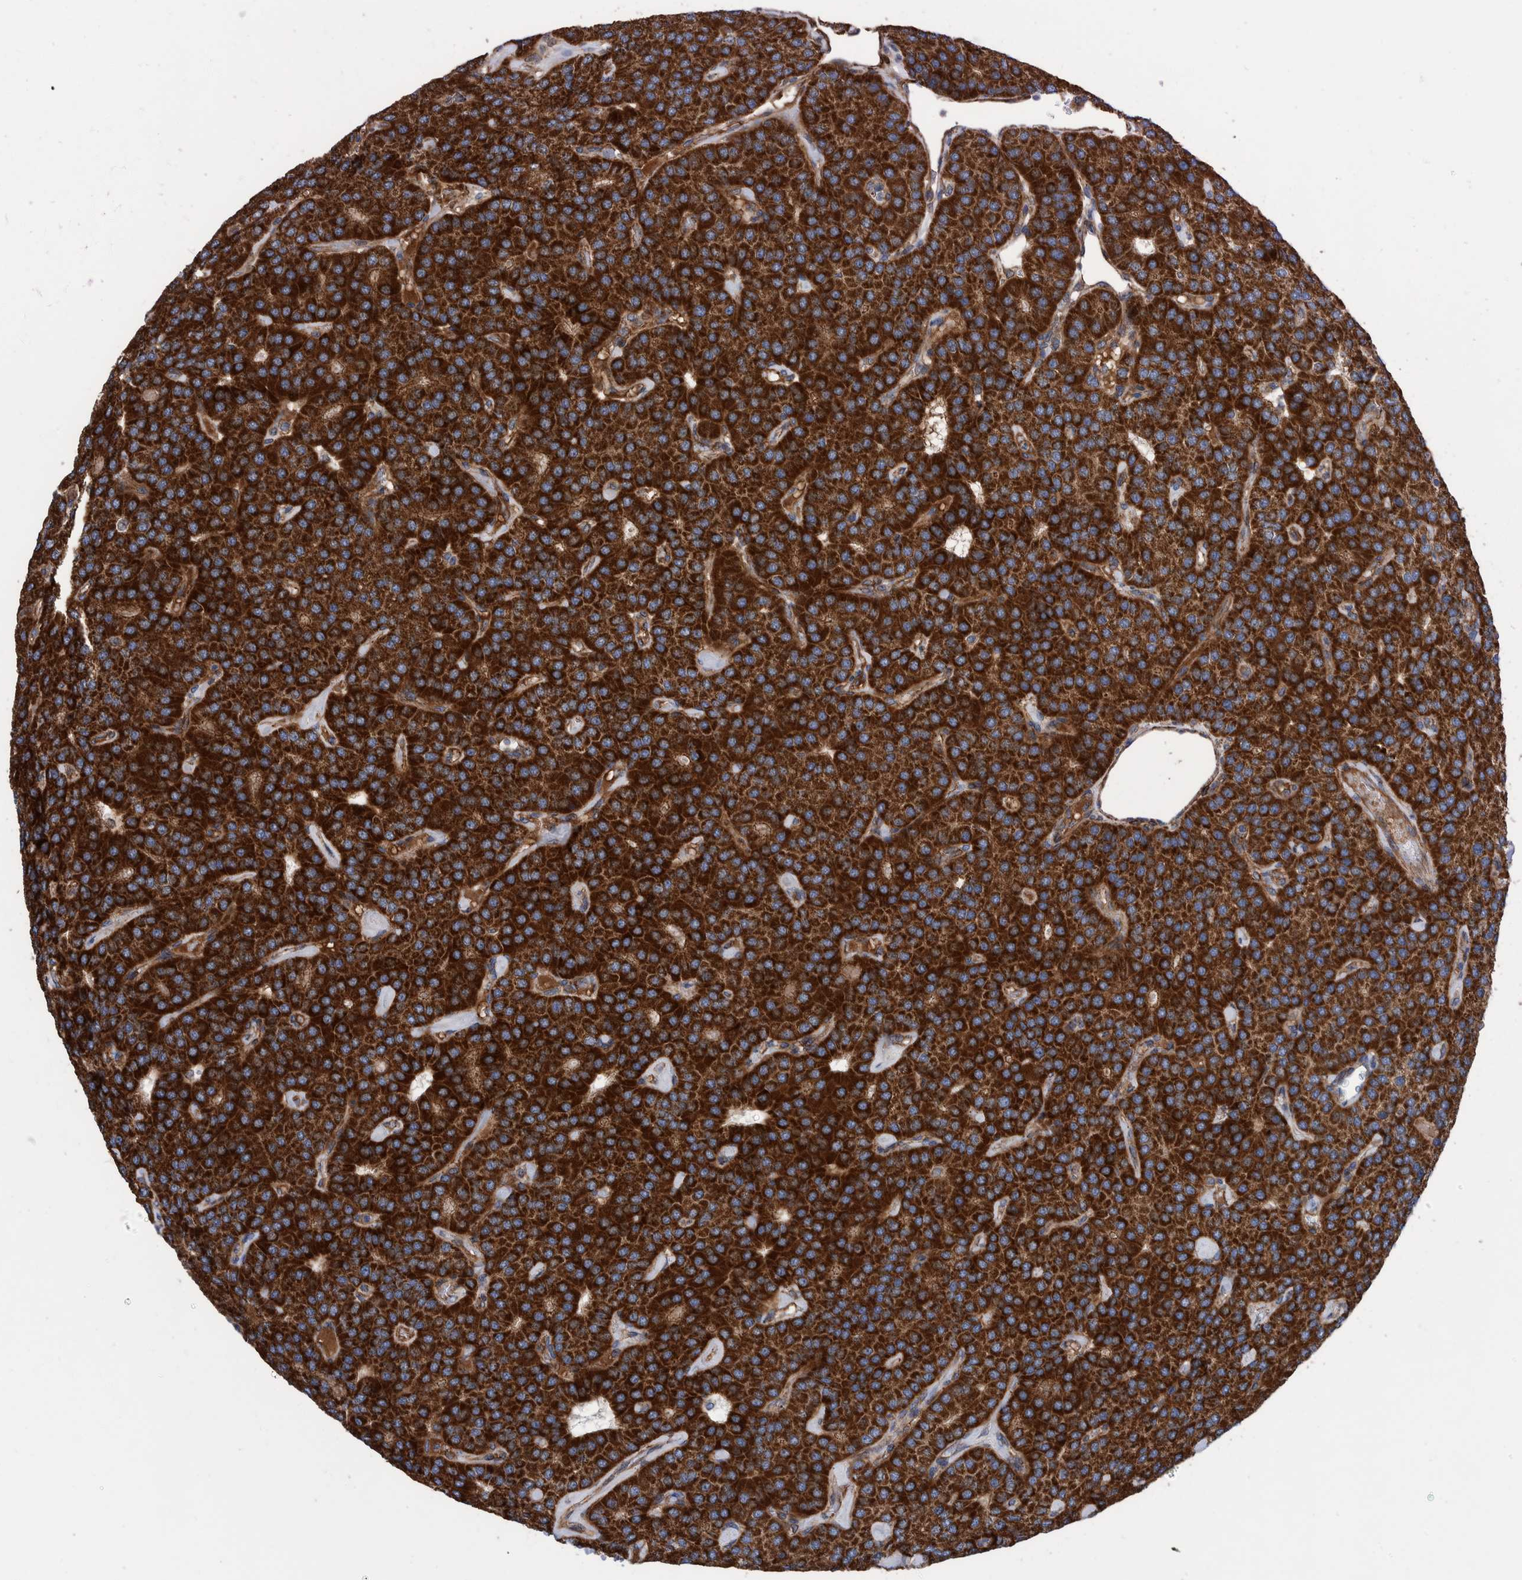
{"staining": {"intensity": "strong", "quantity": ">75%", "location": "cytoplasmic/membranous"}, "tissue": "parathyroid gland", "cell_type": "Glandular cells", "image_type": "normal", "snomed": [{"axis": "morphology", "description": "Normal tissue, NOS"}, {"axis": "morphology", "description": "Adenoma, NOS"}, {"axis": "topography", "description": "Parathyroid gland"}], "caption": "The immunohistochemical stain shows strong cytoplasmic/membranous staining in glandular cells of unremarkable parathyroid gland. Immunohistochemistry (ihc) stains the protein in brown and the nuclei are stained blue.", "gene": "ENSG00000262660", "patient": {"sex": "female", "age": 86}}